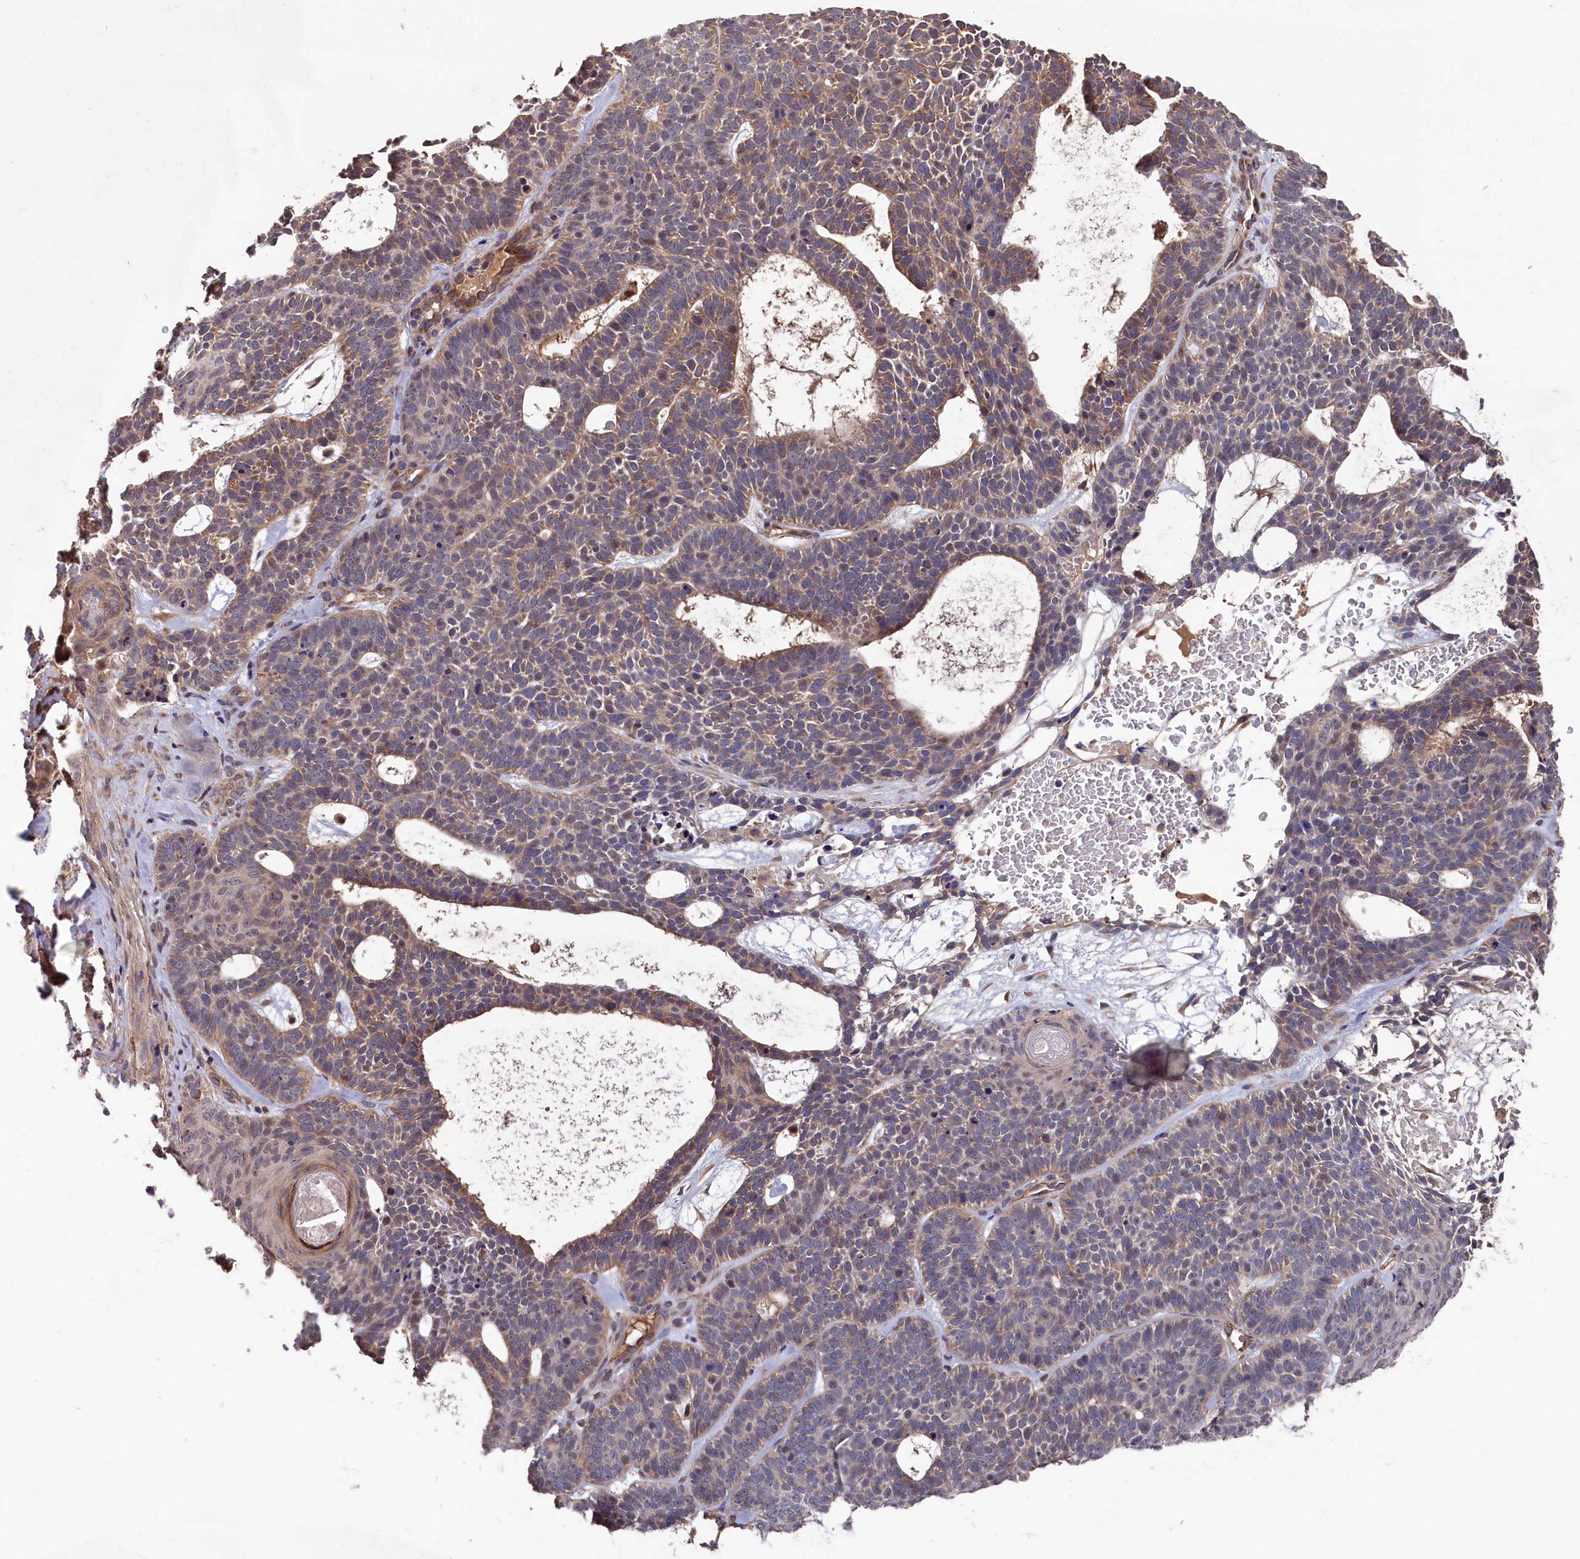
{"staining": {"intensity": "moderate", "quantity": "25%-75%", "location": "cytoplasmic/membranous"}, "tissue": "skin cancer", "cell_type": "Tumor cells", "image_type": "cancer", "snomed": [{"axis": "morphology", "description": "Basal cell carcinoma"}, {"axis": "topography", "description": "Skin"}], "caption": "This is an image of immunohistochemistry (IHC) staining of basal cell carcinoma (skin), which shows moderate positivity in the cytoplasmic/membranous of tumor cells.", "gene": "SLC12A4", "patient": {"sex": "male", "age": 85}}